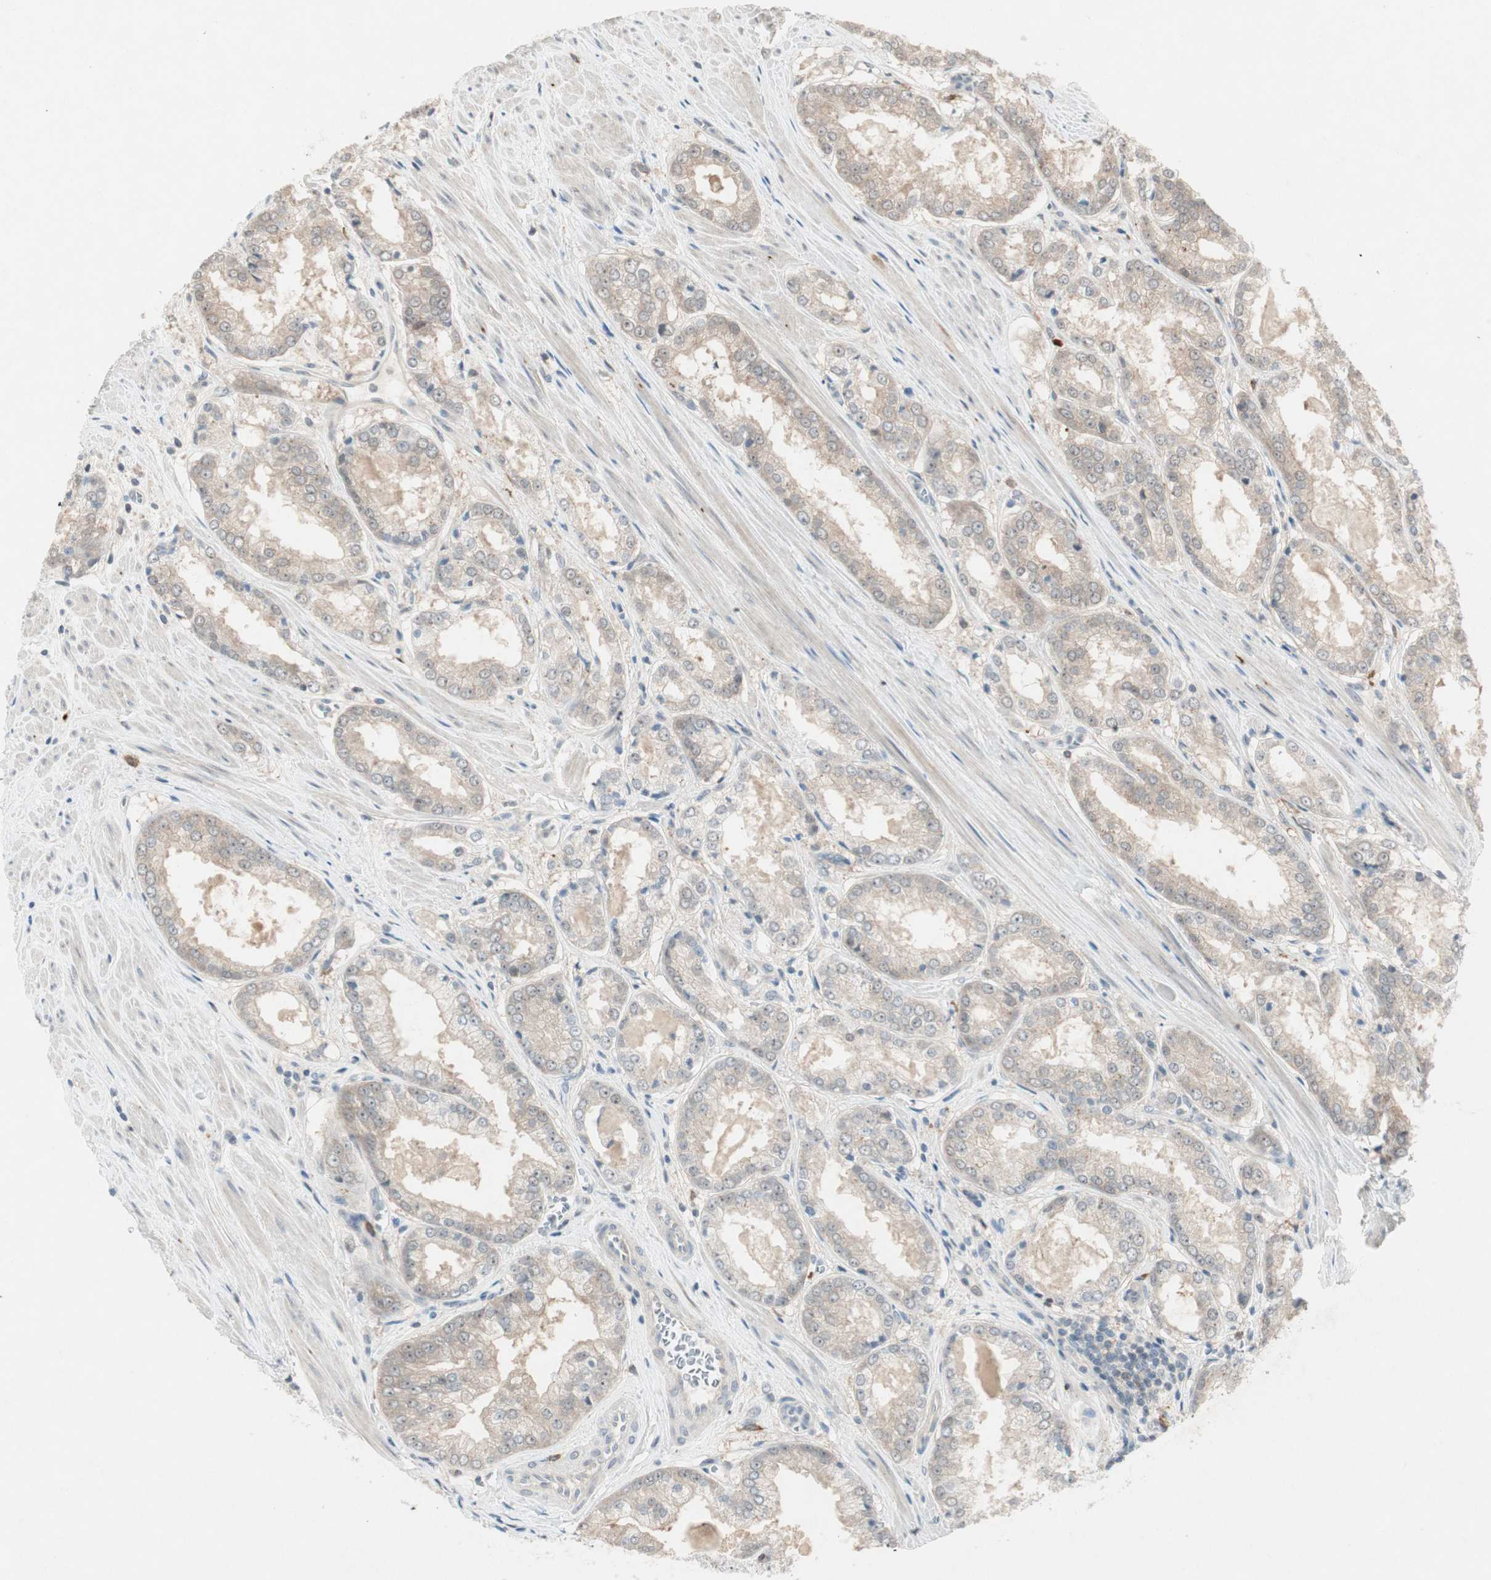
{"staining": {"intensity": "weak", "quantity": "25%-75%", "location": "cytoplasmic/membranous"}, "tissue": "prostate cancer", "cell_type": "Tumor cells", "image_type": "cancer", "snomed": [{"axis": "morphology", "description": "Adenocarcinoma, Low grade"}, {"axis": "topography", "description": "Prostate"}], "caption": "Prostate cancer tissue shows weak cytoplasmic/membranous staining in approximately 25%-75% of tumor cells", "gene": "RTL6", "patient": {"sex": "male", "age": 64}}